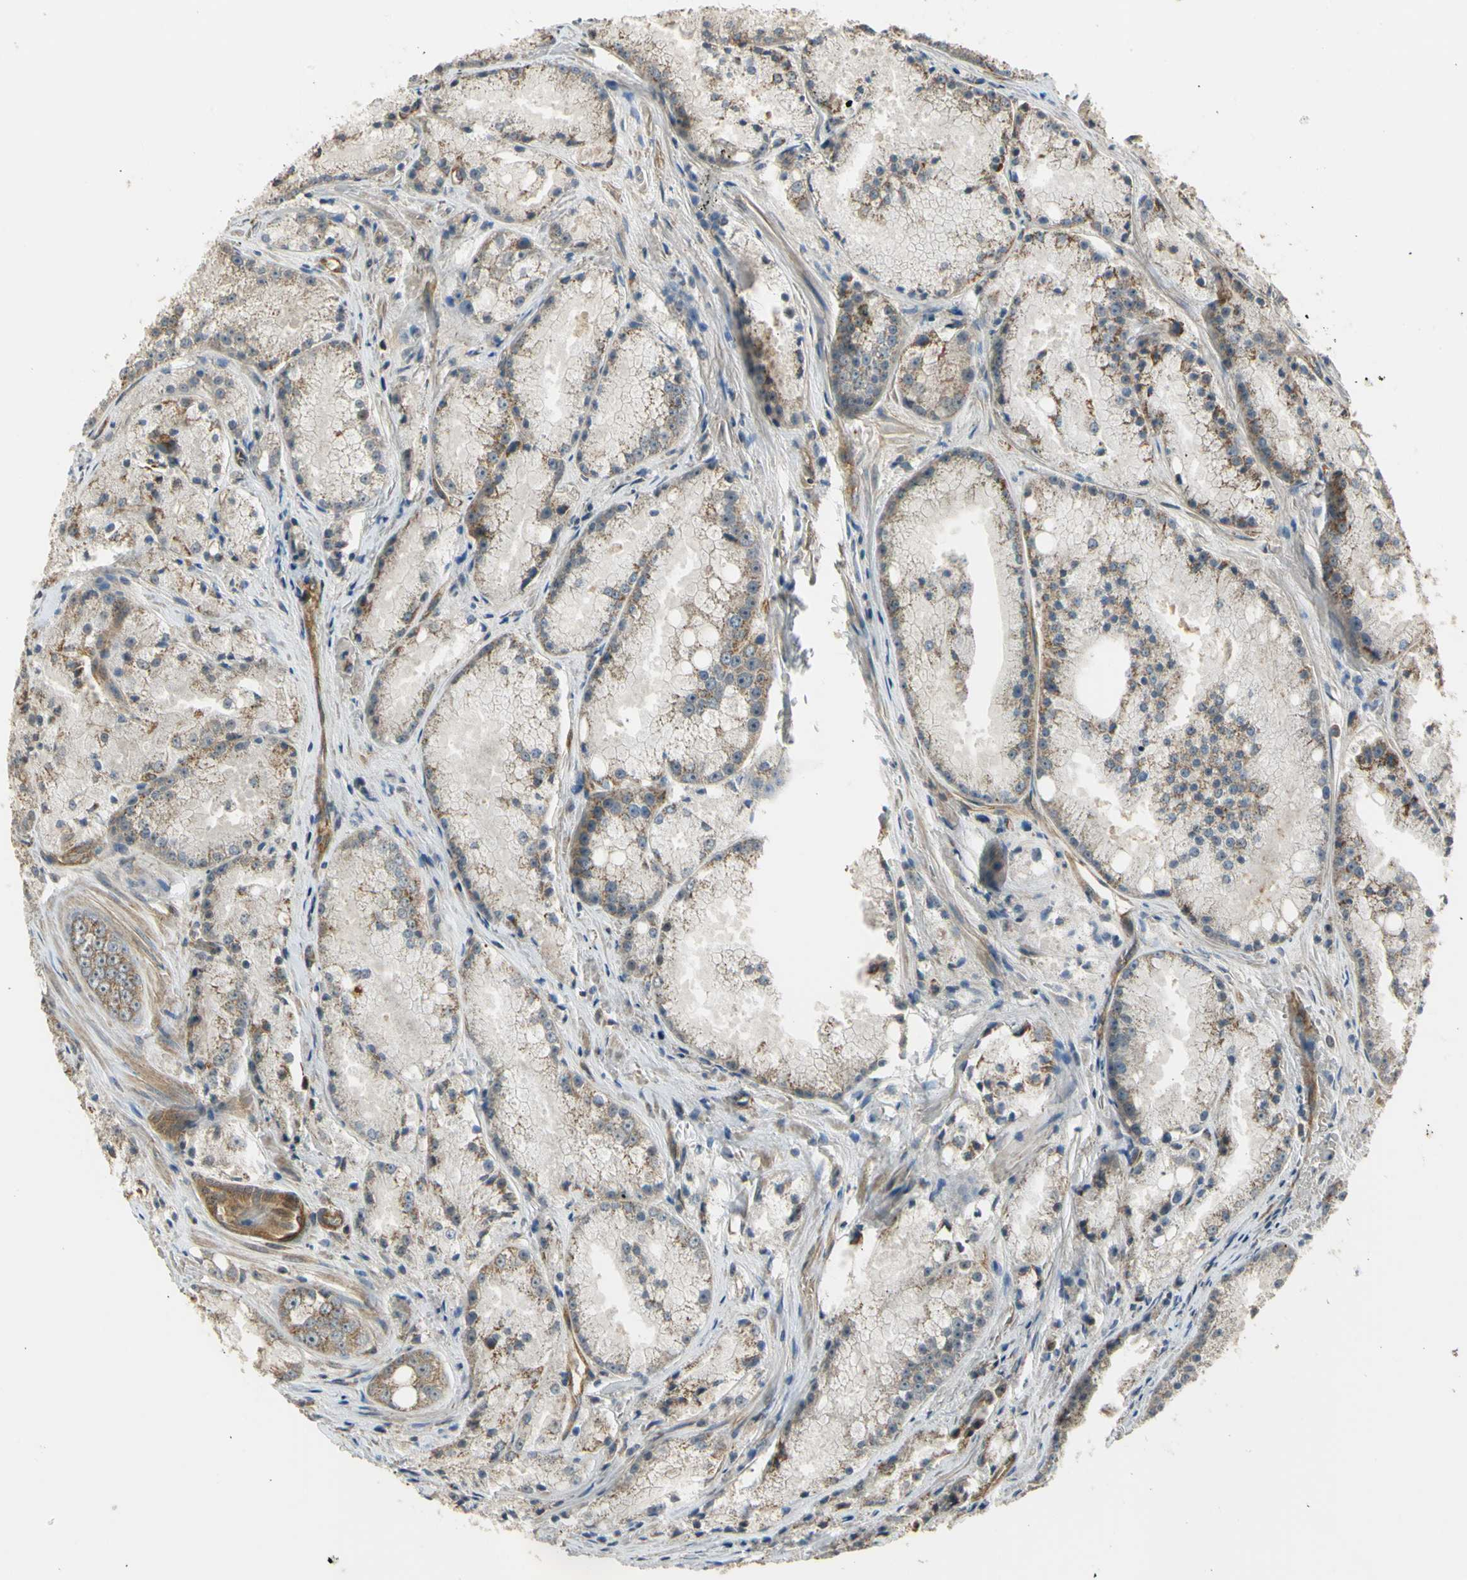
{"staining": {"intensity": "weak", "quantity": "25%-75%", "location": "cytoplasmic/membranous"}, "tissue": "prostate cancer", "cell_type": "Tumor cells", "image_type": "cancer", "snomed": [{"axis": "morphology", "description": "Adenocarcinoma, Low grade"}, {"axis": "topography", "description": "Prostate"}], "caption": "Immunohistochemistry of human prostate adenocarcinoma (low-grade) demonstrates low levels of weak cytoplasmic/membranous positivity in about 25%-75% of tumor cells.", "gene": "EFNB2", "patient": {"sex": "male", "age": 64}}